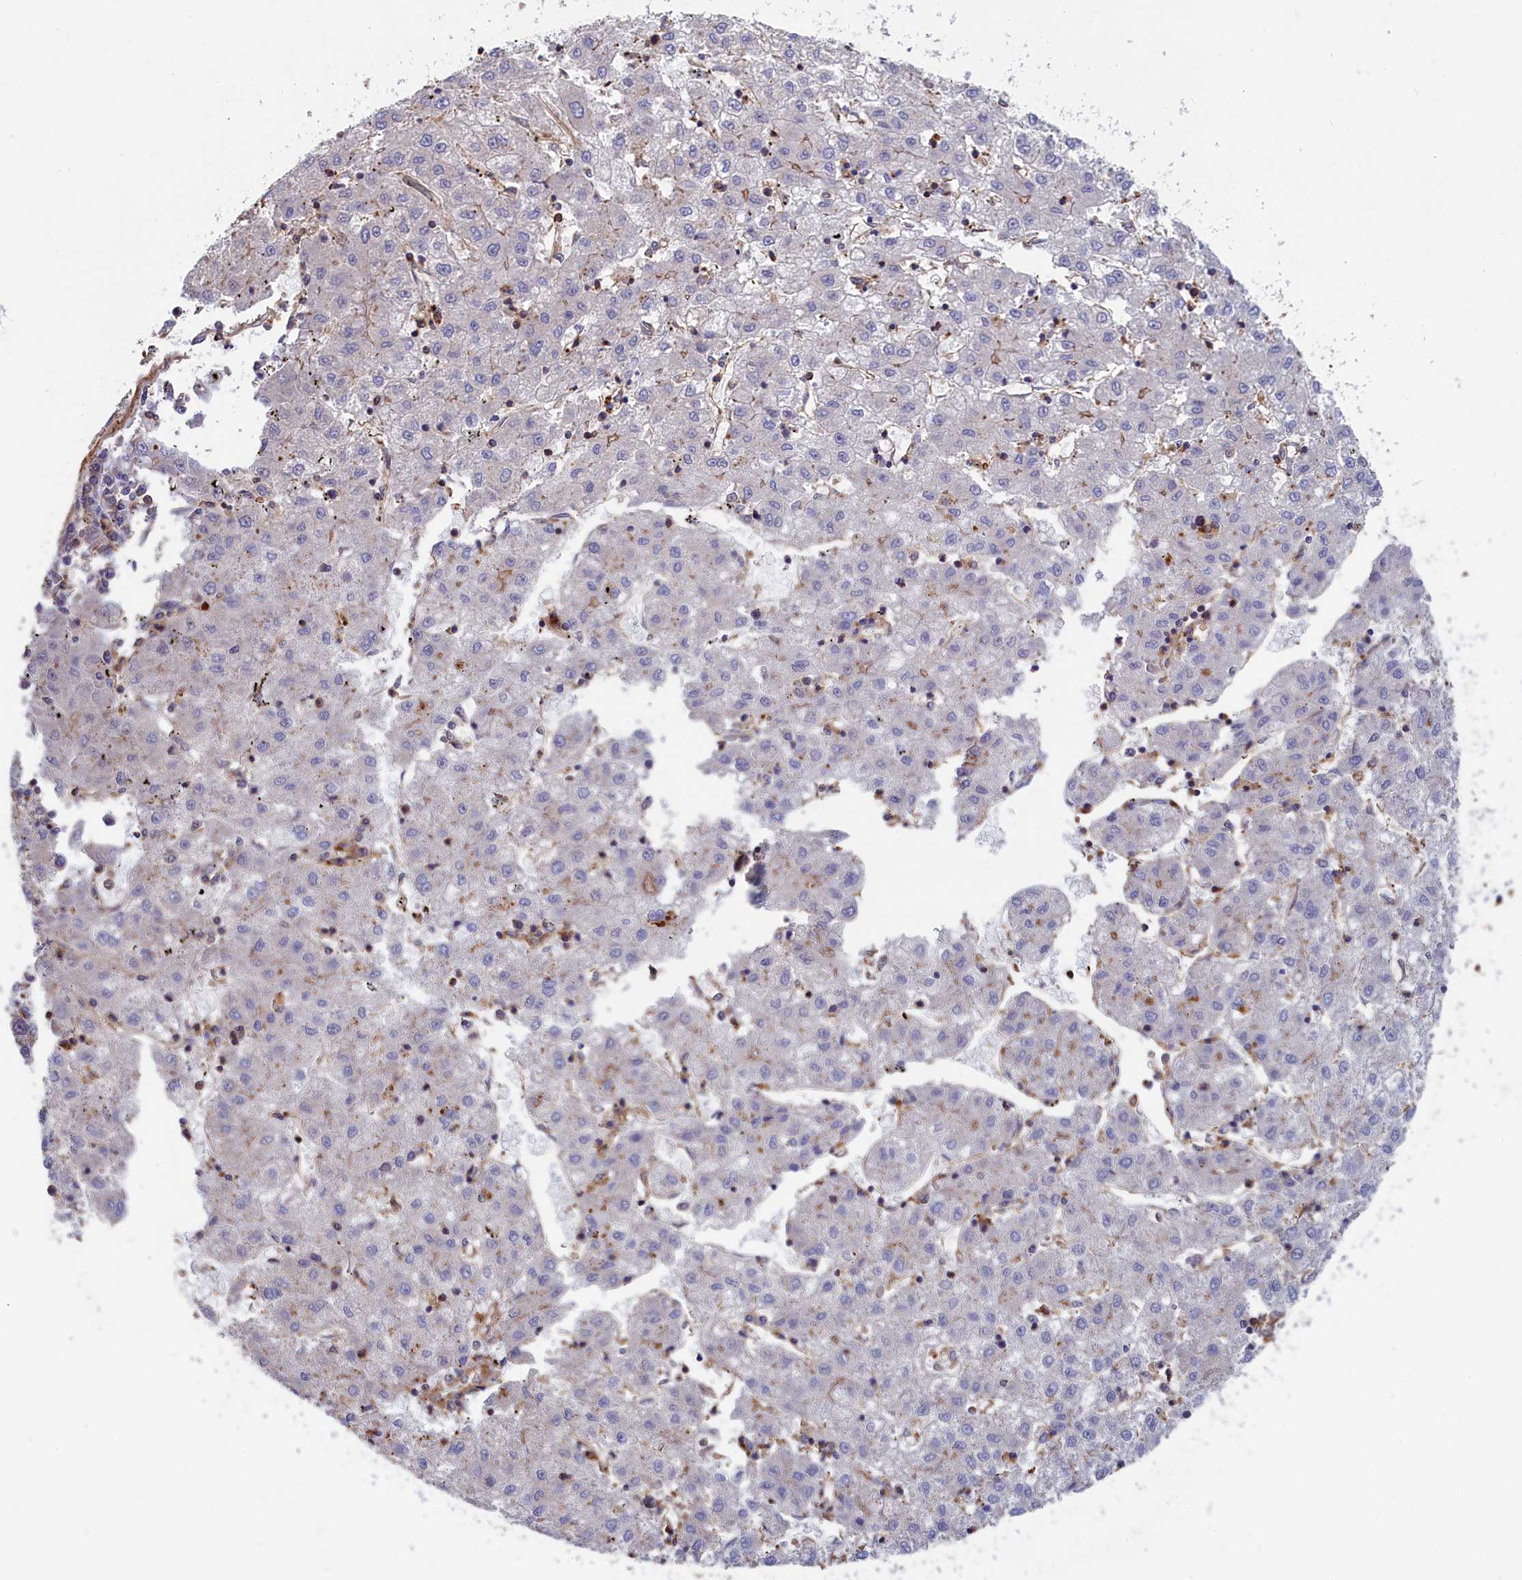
{"staining": {"intensity": "negative", "quantity": "none", "location": "none"}, "tissue": "liver cancer", "cell_type": "Tumor cells", "image_type": "cancer", "snomed": [{"axis": "morphology", "description": "Carcinoma, Hepatocellular, NOS"}, {"axis": "topography", "description": "Liver"}], "caption": "The micrograph exhibits no staining of tumor cells in hepatocellular carcinoma (liver). The staining is performed using DAB brown chromogen with nuclei counter-stained in using hematoxylin.", "gene": "ANKRD27", "patient": {"sex": "male", "age": 72}}